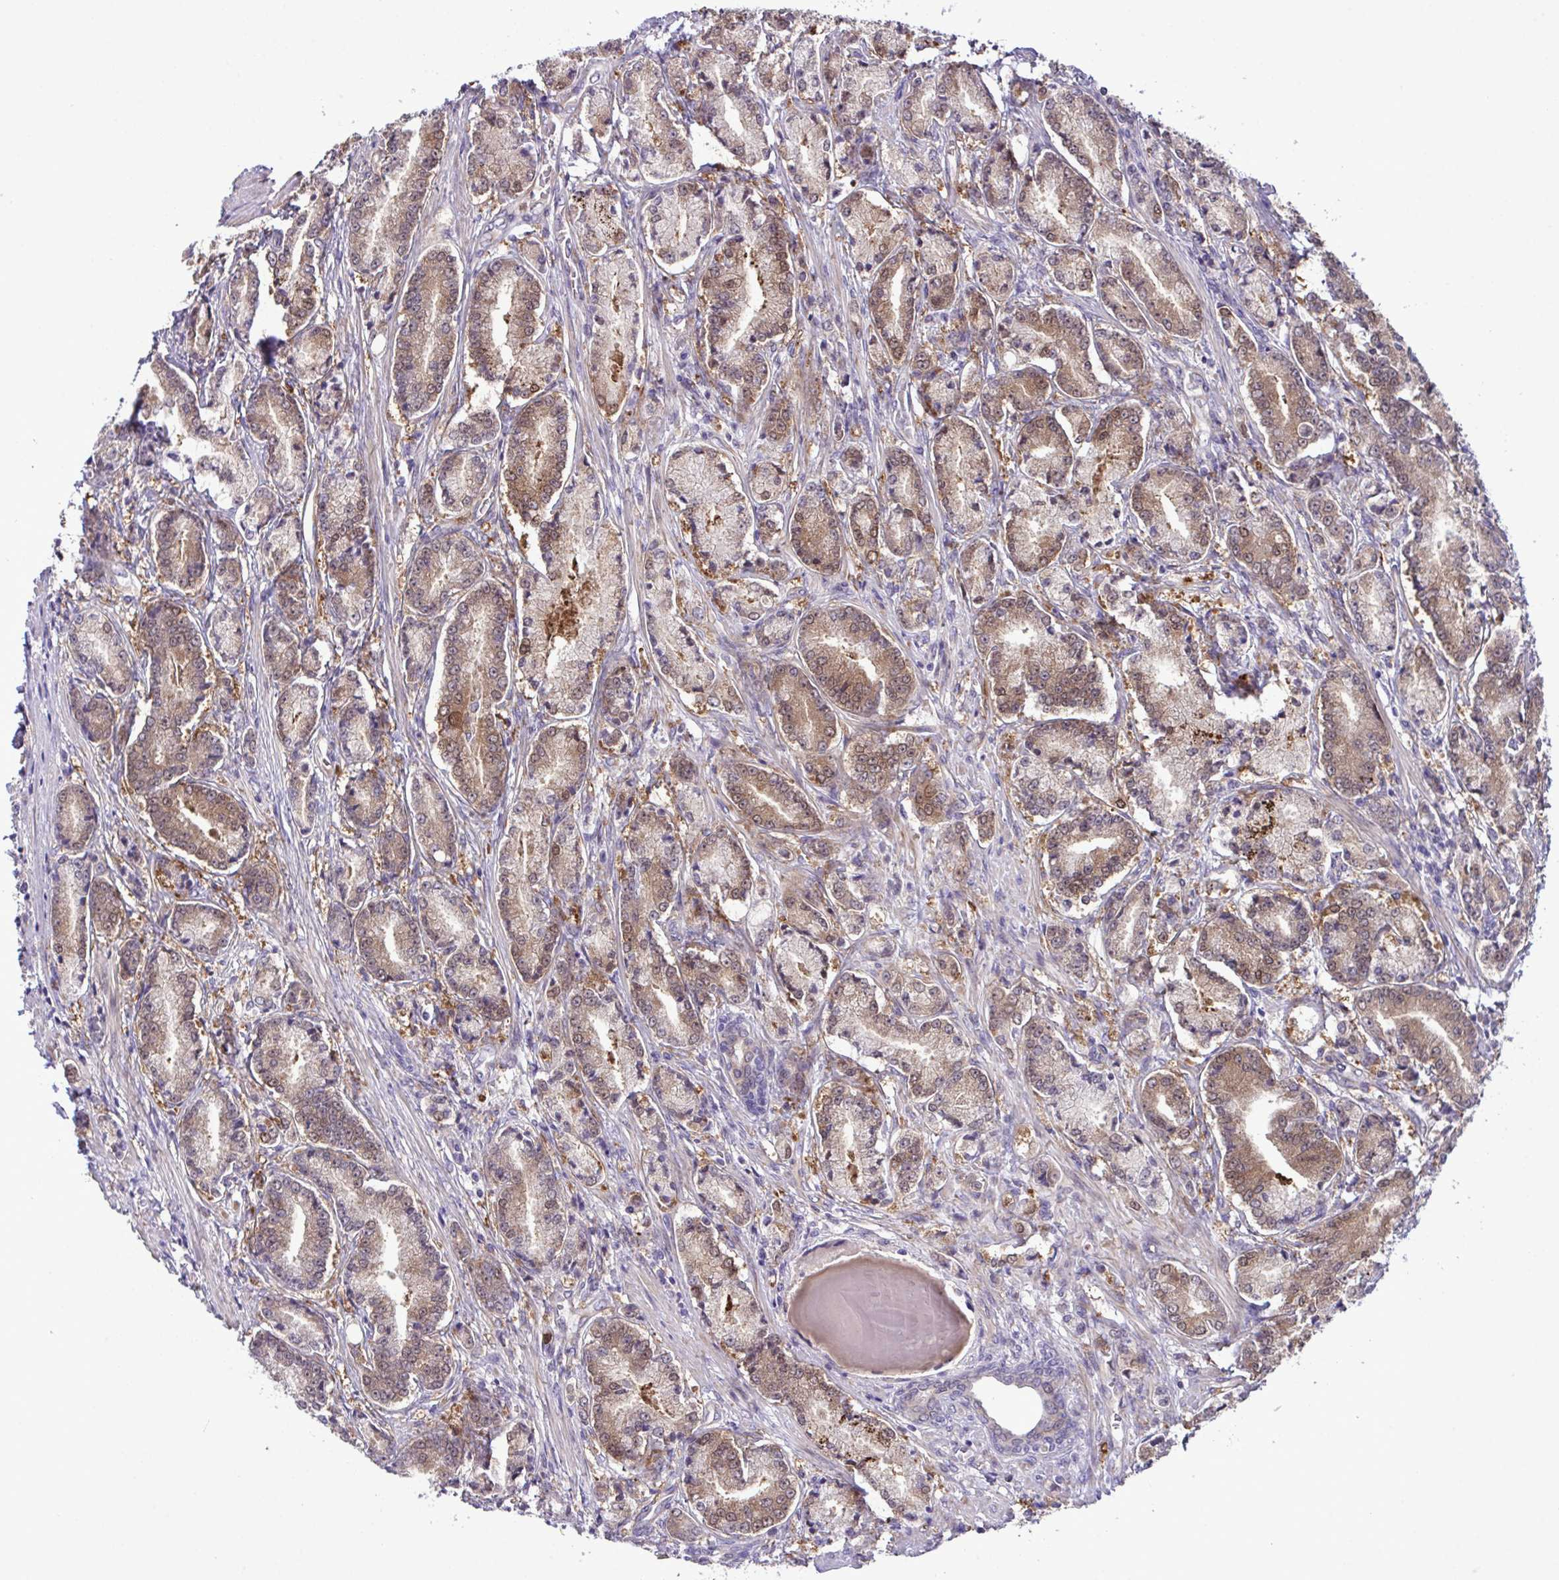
{"staining": {"intensity": "moderate", "quantity": "25%-75%", "location": "cytoplasmic/membranous,nuclear"}, "tissue": "prostate cancer", "cell_type": "Tumor cells", "image_type": "cancer", "snomed": [{"axis": "morphology", "description": "Adenocarcinoma, High grade"}, {"axis": "topography", "description": "Prostate and seminal vesicle, NOS"}], "caption": "Tumor cells reveal medium levels of moderate cytoplasmic/membranous and nuclear expression in approximately 25%-75% of cells in human prostate cancer (adenocarcinoma (high-grade)). (DAB = brown stain, brightfield microscopy at high magnification).", "gene": "CMPK1", "patient": {"sex": "male", "age": 61}}